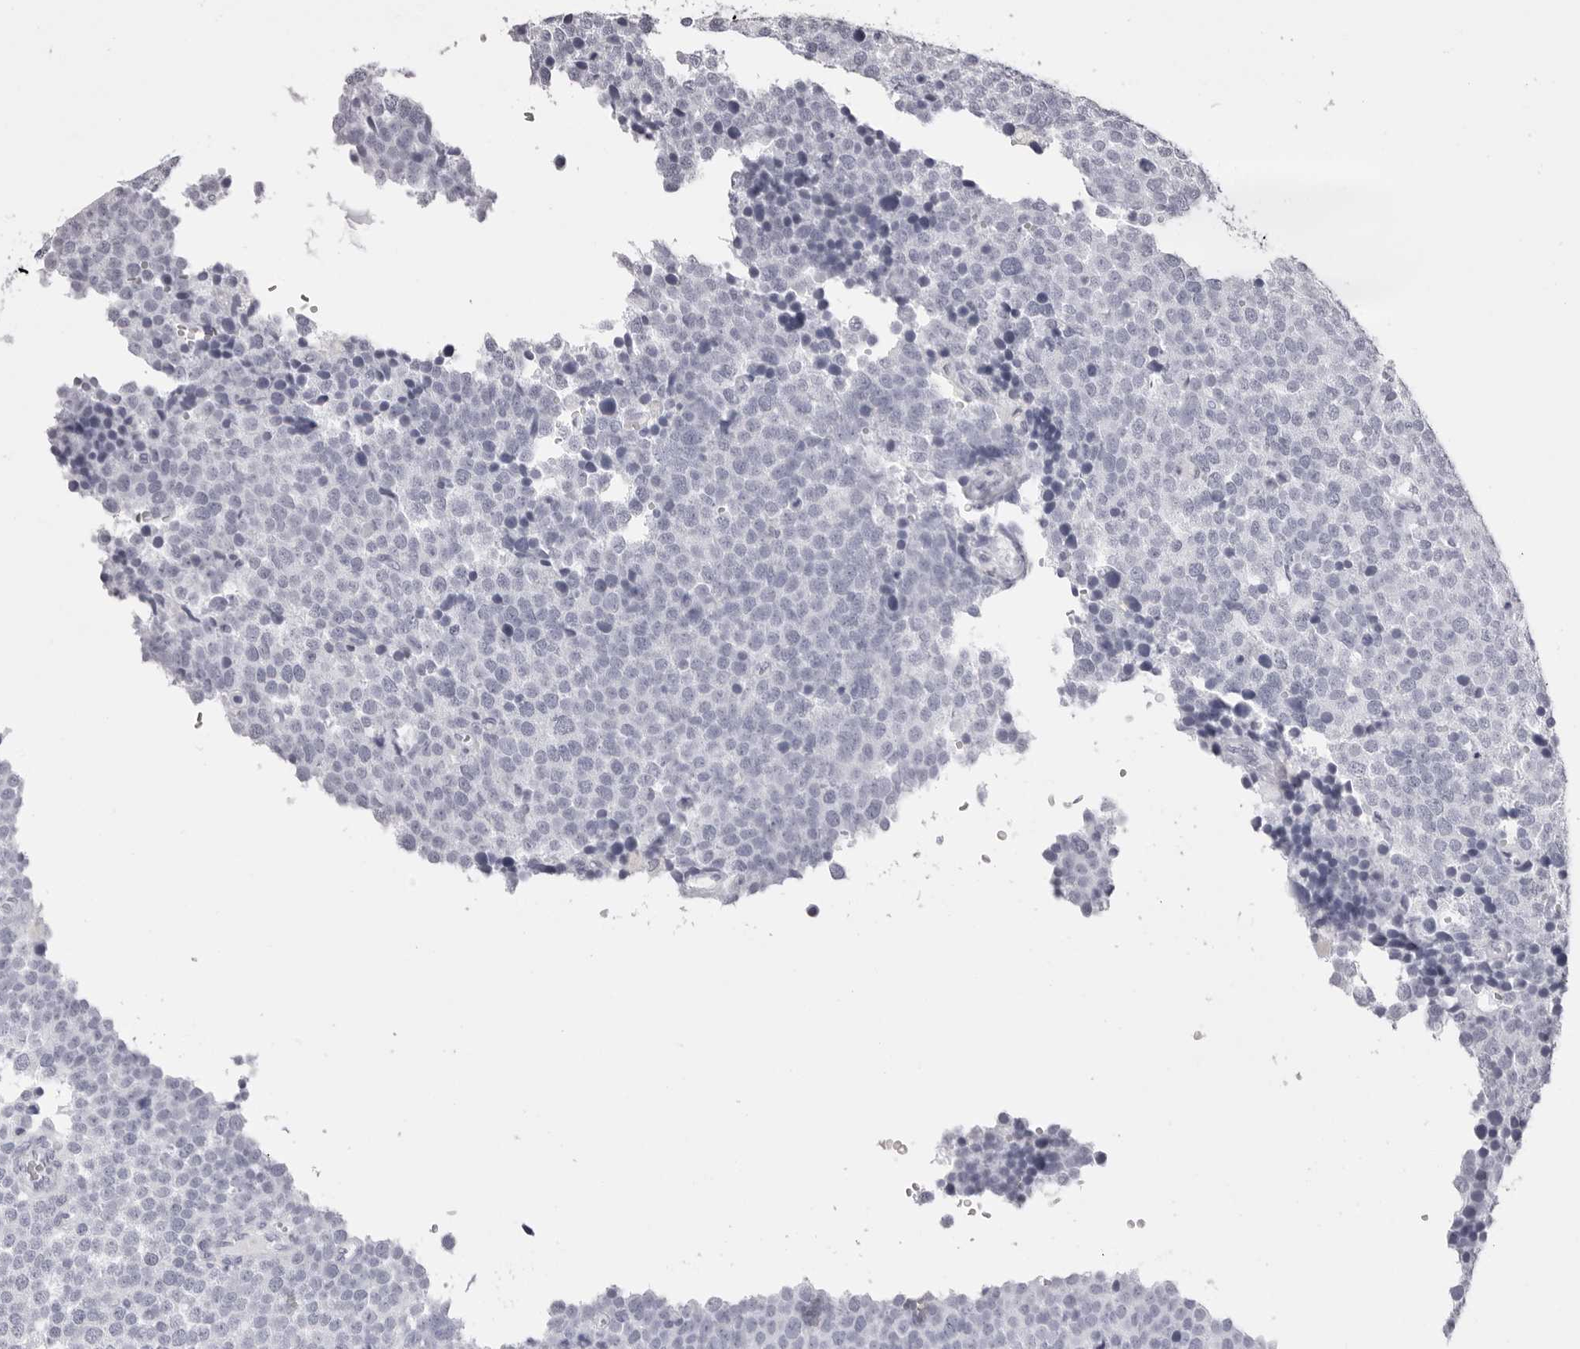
{"staining": {"intensity": "negative", "quantity": "none", "location": "none"}, "tissue": "testis cancer", "cell_type": "Tumor cells", "image_type": "cancer", "snomed": [{"axis": "morphology", "description": "Seminoma, NOS"}, {"axis": "topography", "description": "Testis"}], "caption": "IHC of human testis cancer shows no staining in tumor cells.", "gene": "RHO", "patient": {"sex": "male", "age": 71}}